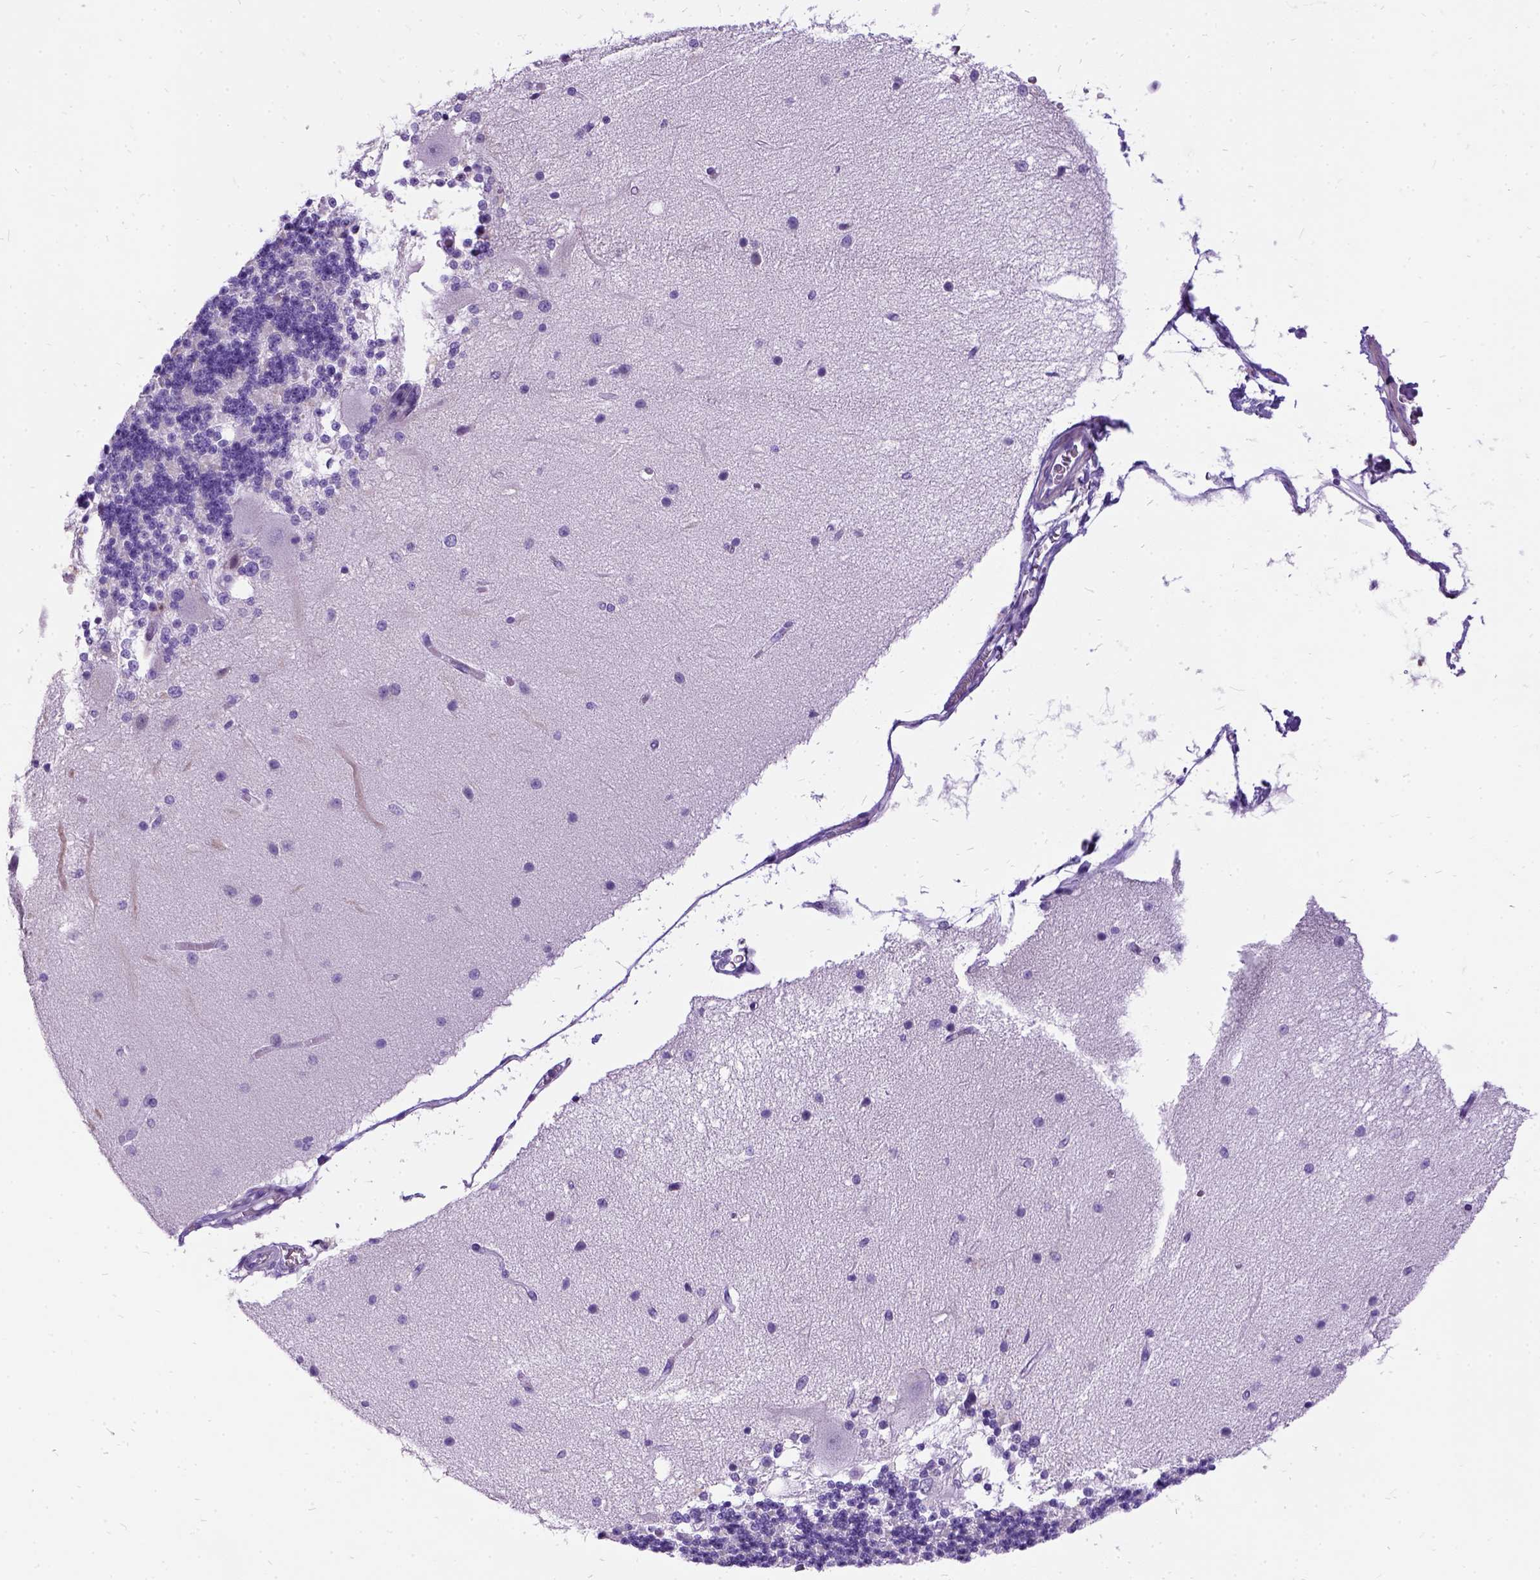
{"staining": {"intensity": "negative", "quantity": "none", "location": "none"}, "tissue": "cerebellum", "cell_type": "Cells in granular layer", "image_type": "normal", "snomed": [{"axis": "morphology", "description": "Normal tissue, NOS"}, {"axis": "topography", "description": "Cerebellum"}], "caption": "This is a photomicrograph of immunohistochemistry (IHC) staining of unremarkable cerebellum, which shows no expression in cells in granular layer. (Brightfield microscopy of DAB (3,3'-diaminobenzidine) immunohistochemistry (IHC) at high magnification).", "gene": "ENSG00000254979", "patient": {"sex": "female", "age": 54}}